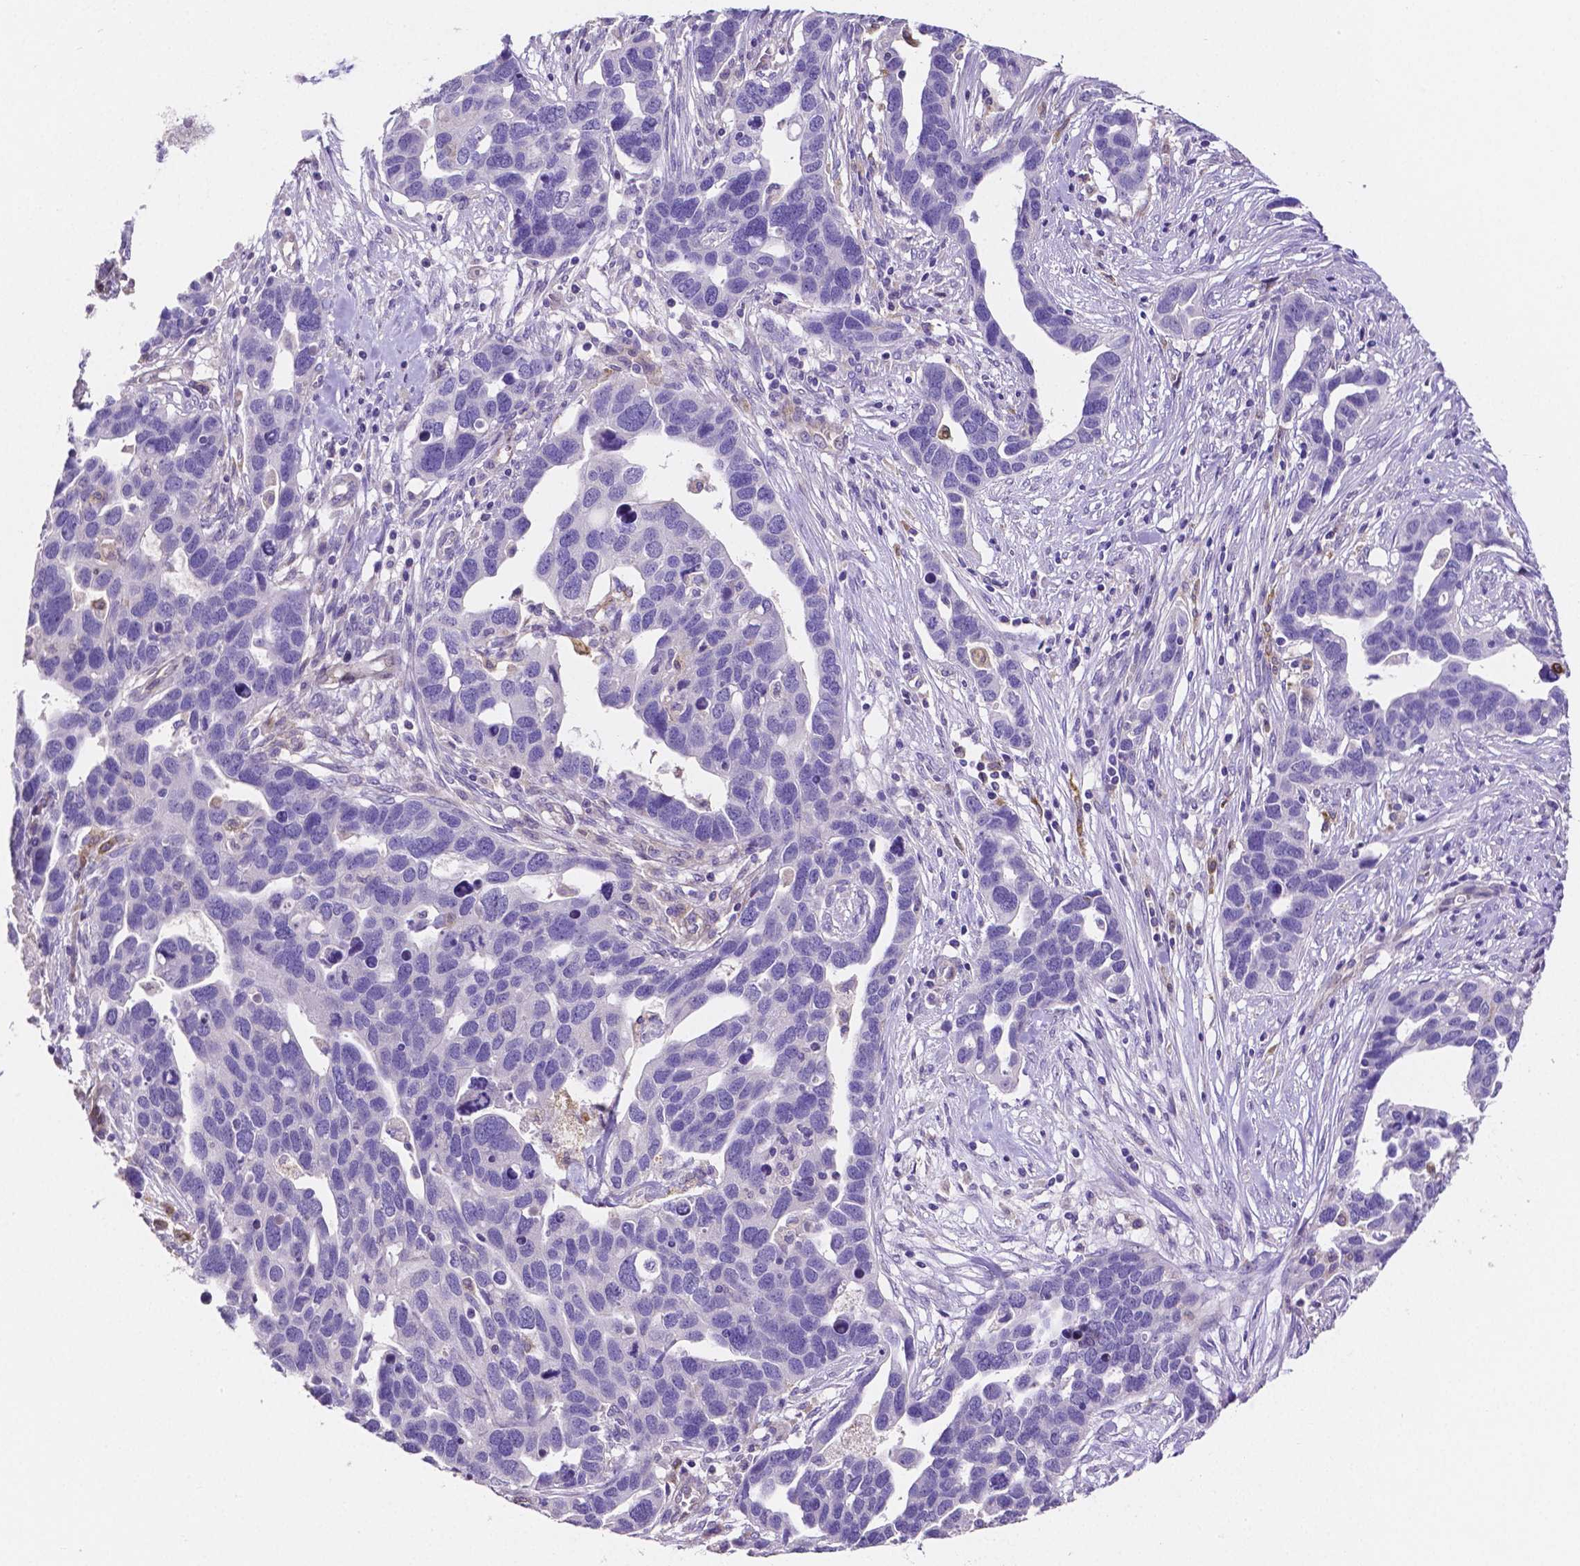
{"staining": {"intensity": "negative", "quantity": "none", "location": "none"}, "tissue": "ovarian cancer", "cell_type": "Tumor cells", "image_type": "cancer", "snomed": [{"axis": "morphology", "description": "Cystadenocarcinoma, serous, NOS"}, {"axis": "topography", "description": "Ovary"}], "caption": "An IHC histopathology image of ovarian serous cystadenocarcinoma is shown. There is no staining in tumor cells of ovarian serous cystadenocarcinoma.", "gene": "MMP9", "patient": {"sex": "female", "age": 54}}